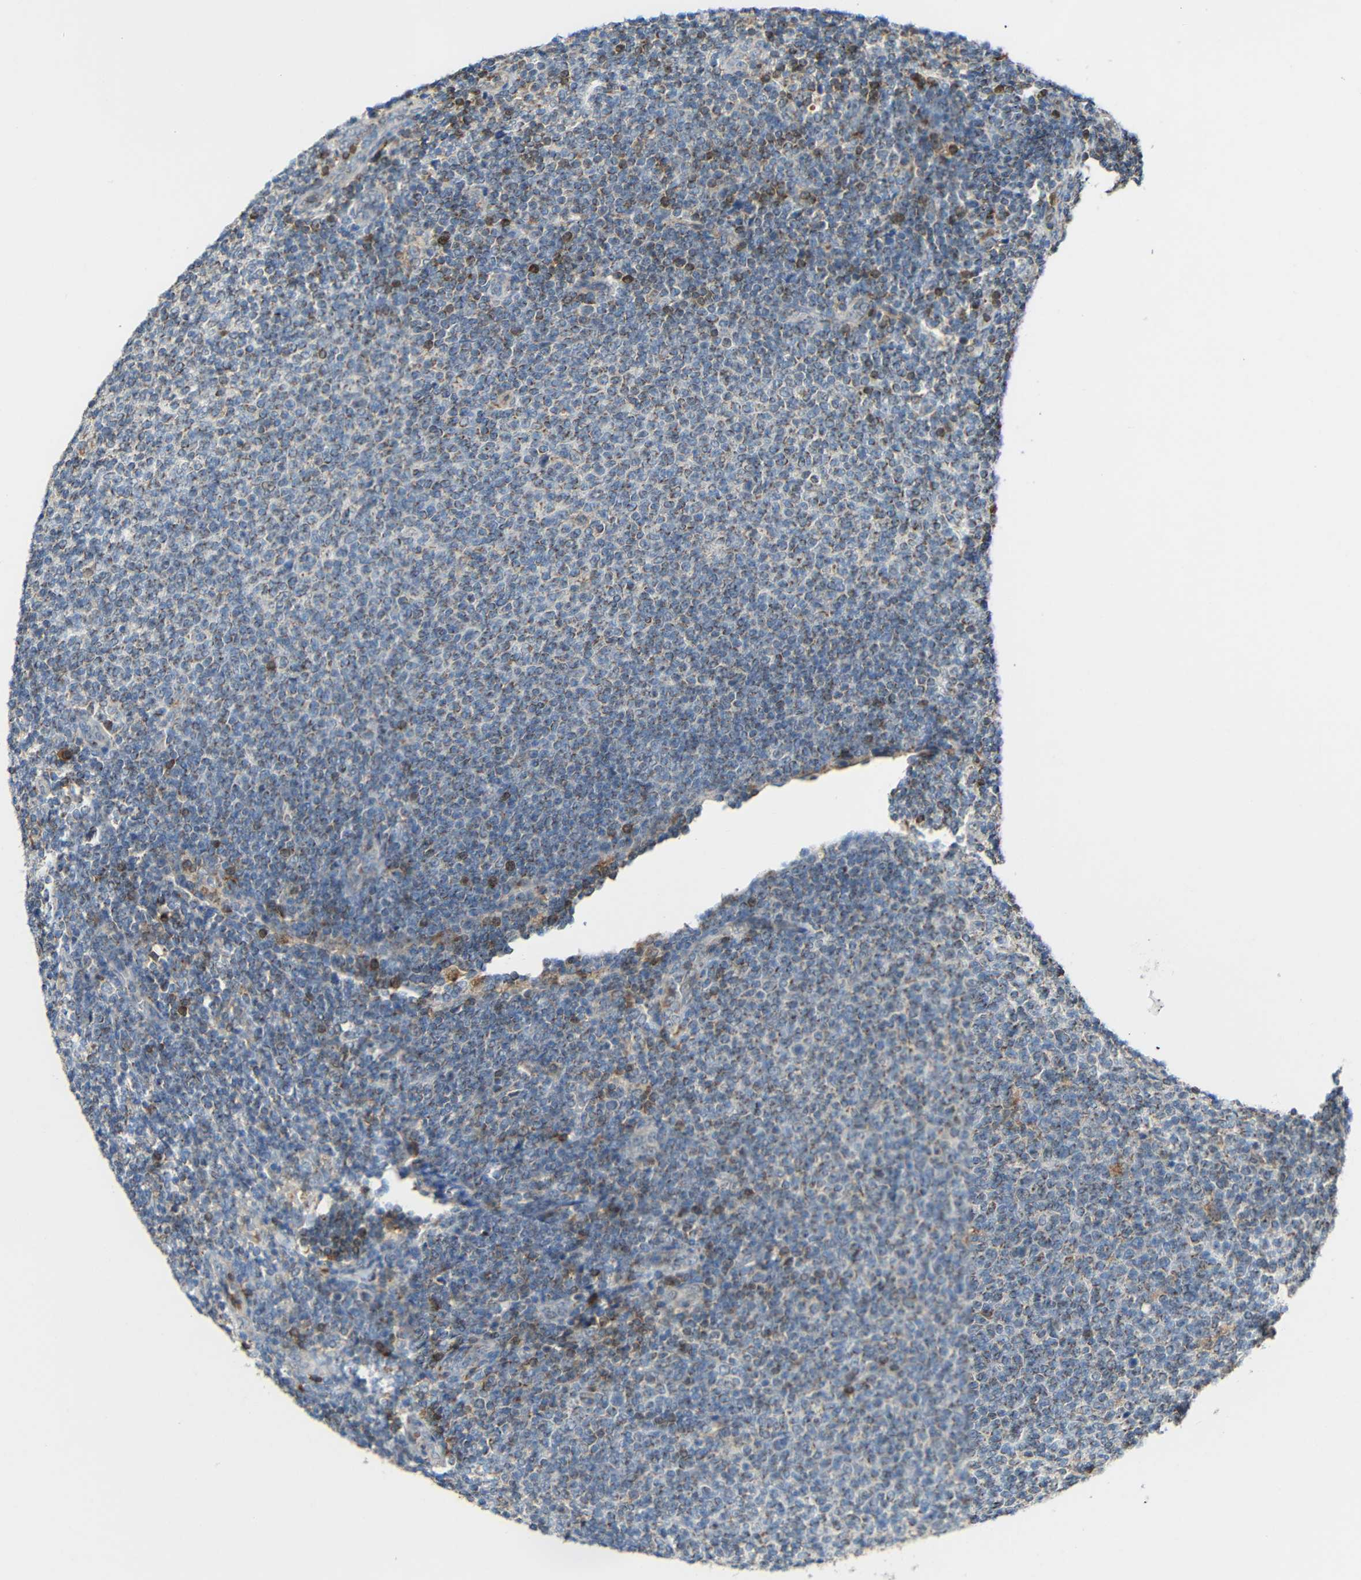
{"staining": {"intensity": "moderate", "quantity": "25%-75%", "location": "cytoplasmic/membranous"}, "tissue": "lymphoma", "cell_type": "Tumor cells", "image_type": "cancer", "snomed": [{"axis": "morphology", "description": "Malignant lymphoma, non-Hodgkin's type, Low grade"}, {"axis": "topography", "description": "Lymph node"}], "caption": "This is an image of immunohistochemistry staining of lymphoma, which shows moderate staining in the cytoplasmic/membranous of tumor cells.", "gene": "C1GALT1", "patient": {"sex": "male", "age": 66}}